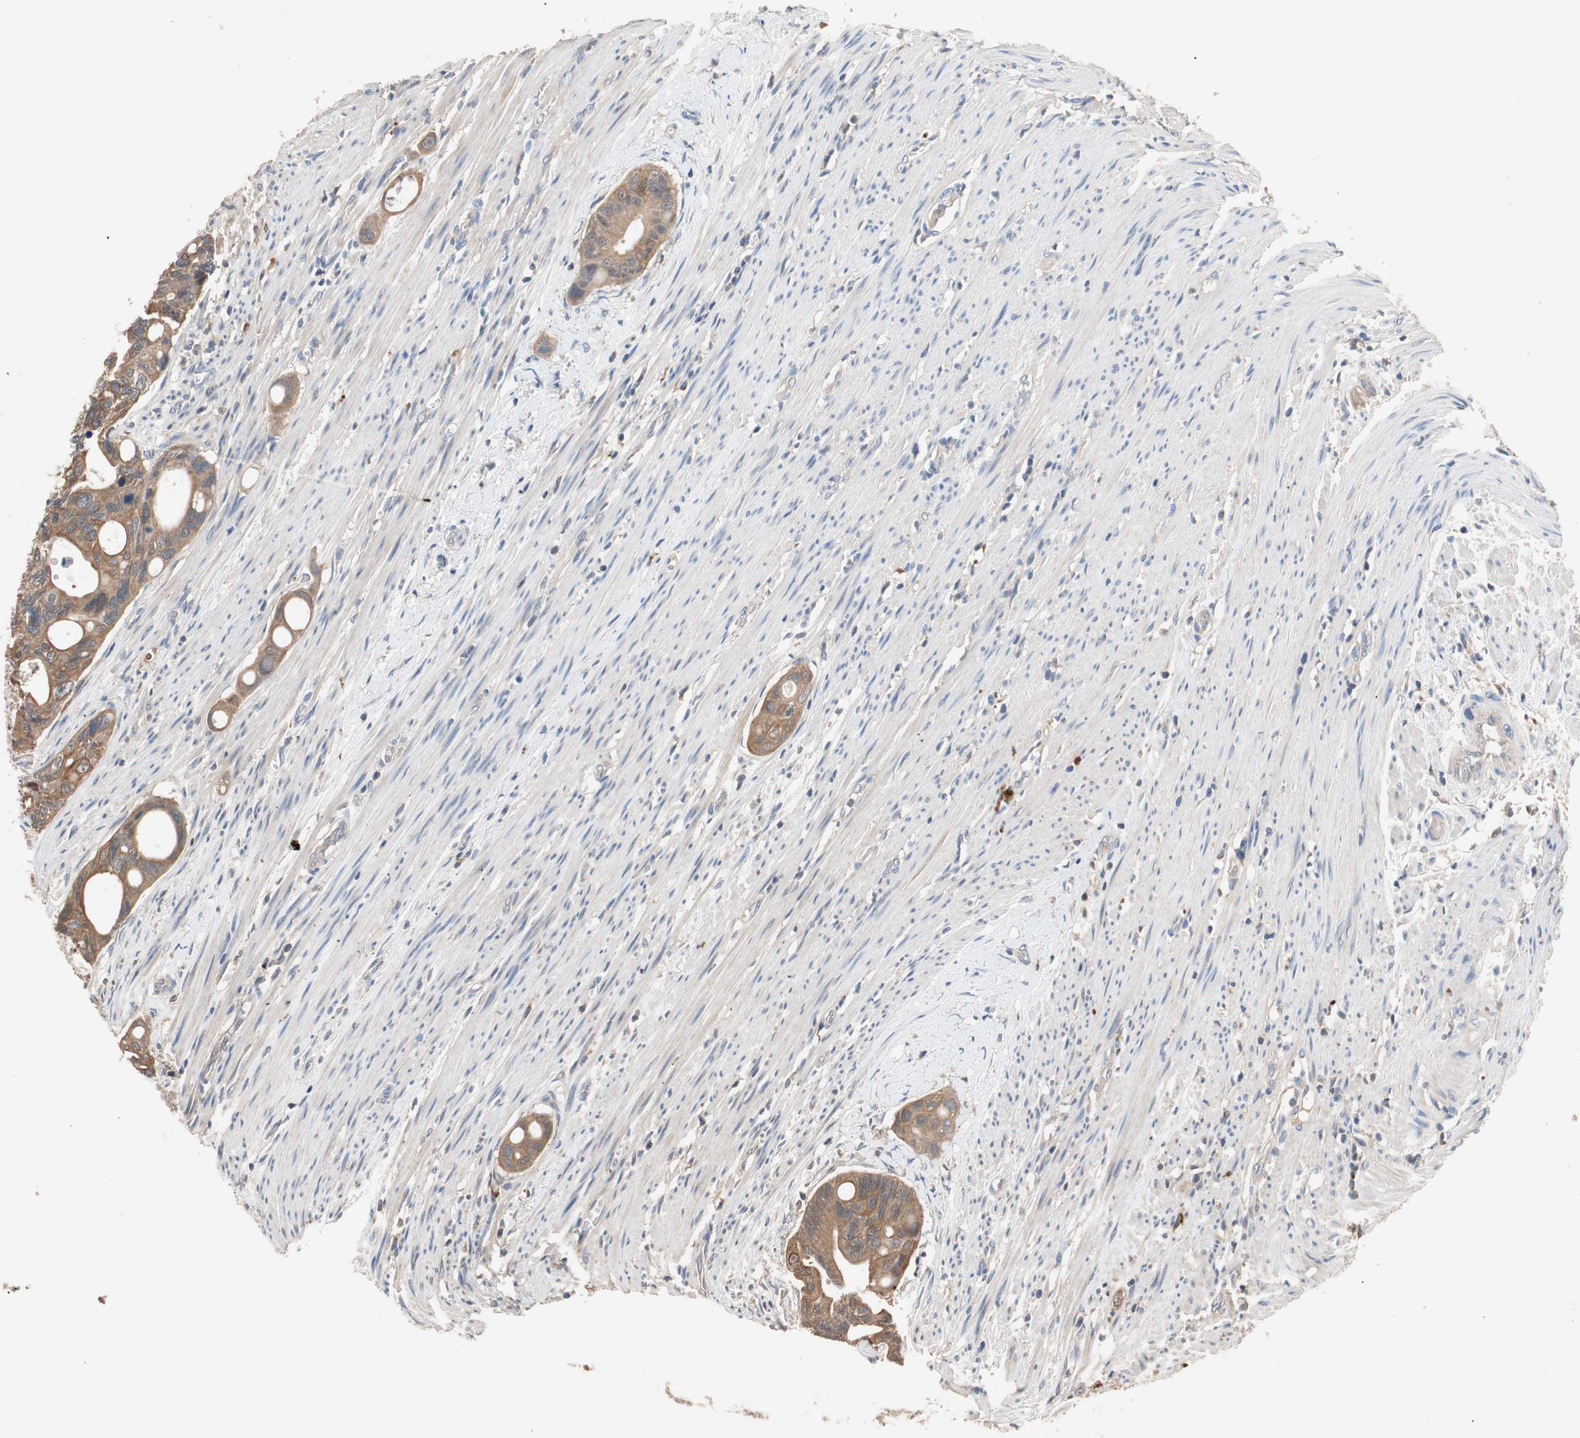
{"staining": {"intensity": "moderate", "quantity": ">75%", "location": "cytoplasmic/membranous"}, "tissue": "colorectal cancer", "cell_type": "Tumor cells", "image_type": "cancer", "snomed": [{"axis": "morphology", "description": "Adenocarcinoma, NOS"}, {"axis": "topography", "description": "Colon"}], "caption": "Approximately >75% of tumor cells in colorectal cancer reveal moderate cytoplasmic/membranous protein staining as visualized by brown immunohistochemical staining.", "gene": "ADAP1", "patient": {"sex": "female", "age": 57}}